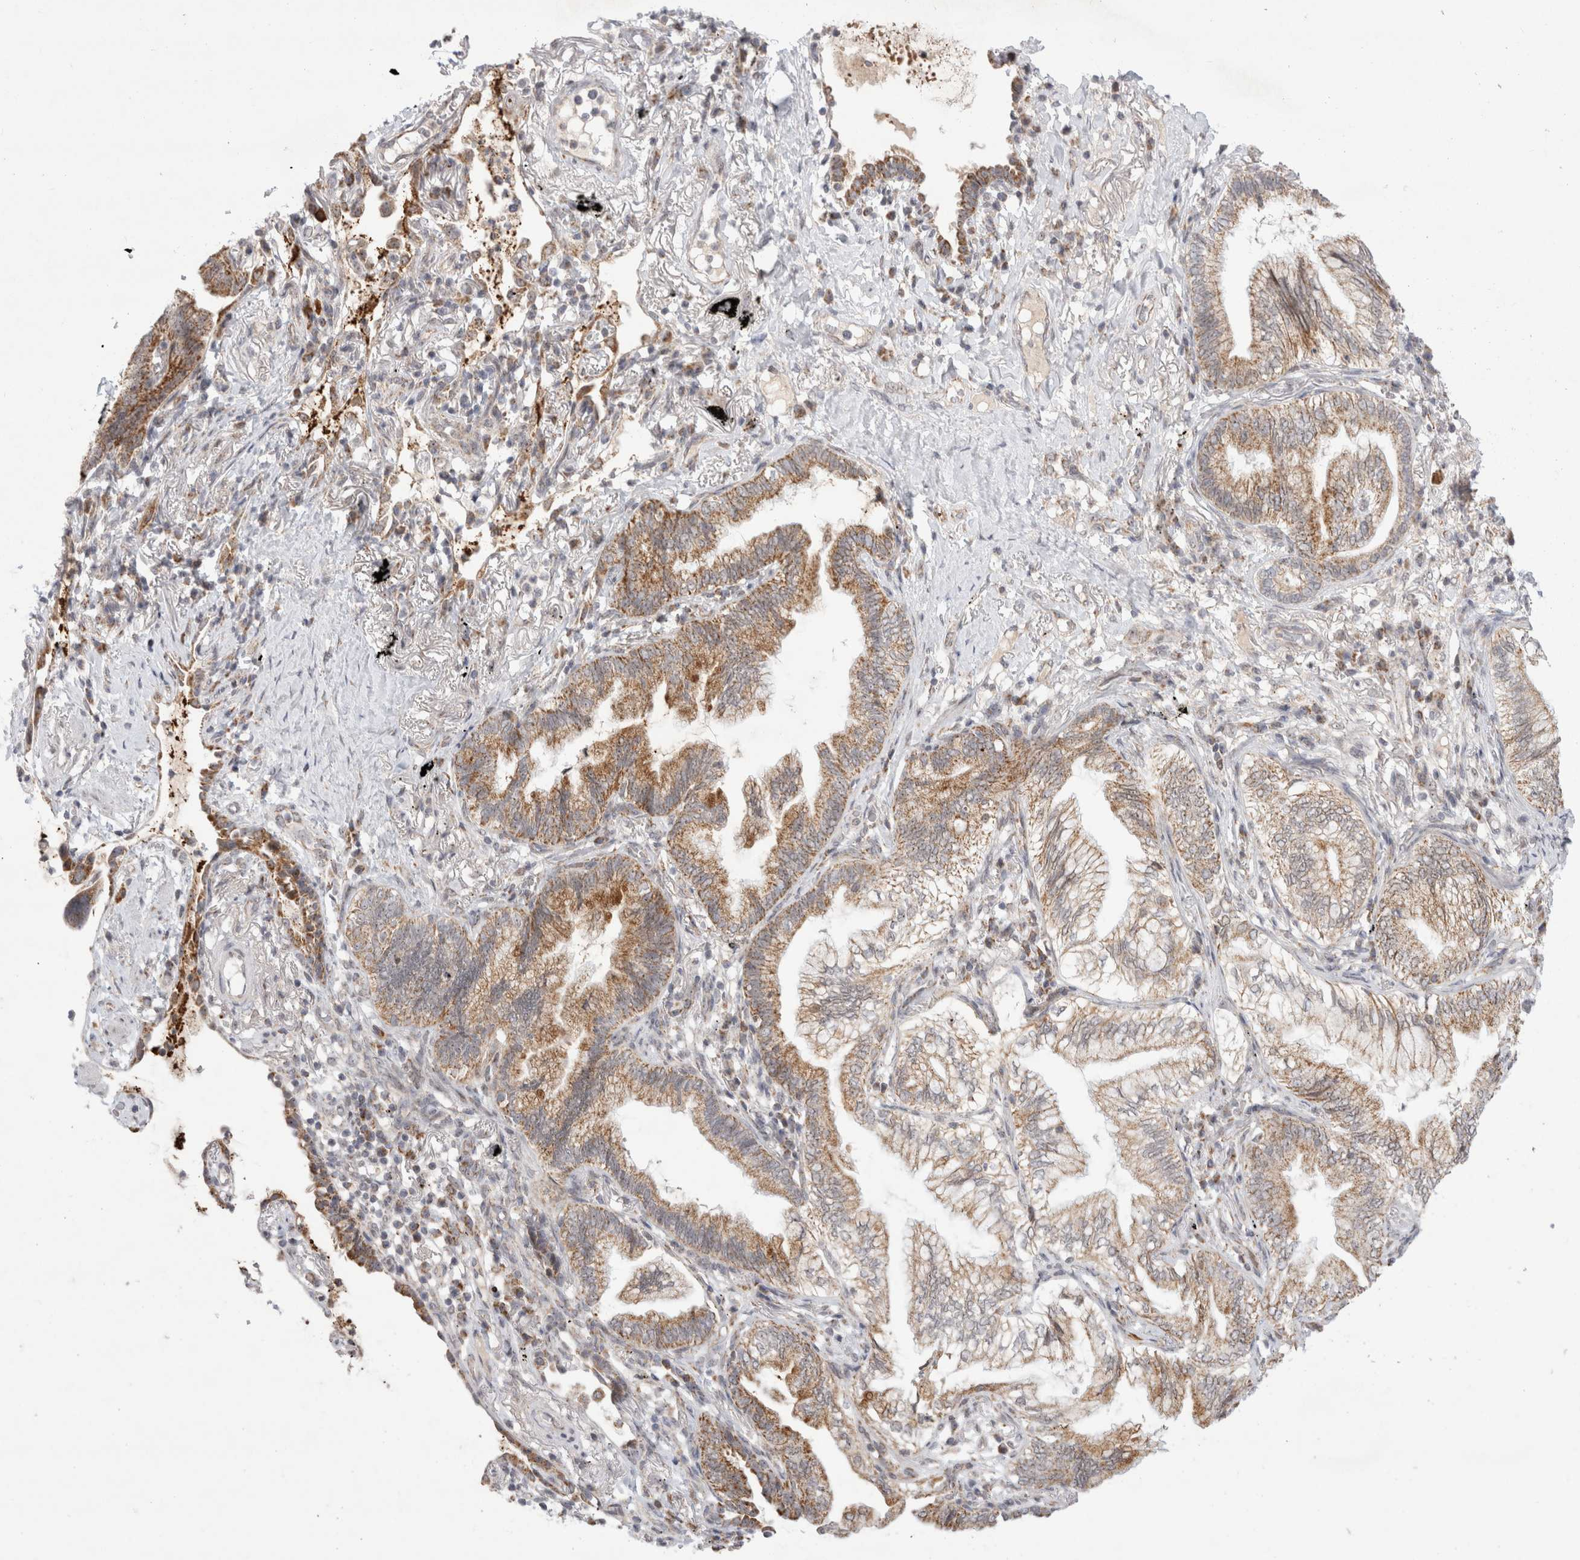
{"staining": {"intensity": "moderate", "quantity": ">75%", "location": "cytoplasmic/membranous"}, "tissue": "lung cancer", "cell_type": "Tumor cells", "image_type": "cancer", "snomed": [{"axis": "morphology", "description": "Adenocarcinoma, NOS"}, {"axis": "topography", "description": "Lung"}], "caption": "Human adenocarcinoma (lung) stained for a protein (brown) exhibits moderate cytoplasmic/membranous positive positivity in about >75% of tumor cells.", "gene": "MRPL37", "patient": {"sex": "female", "age": 70}}